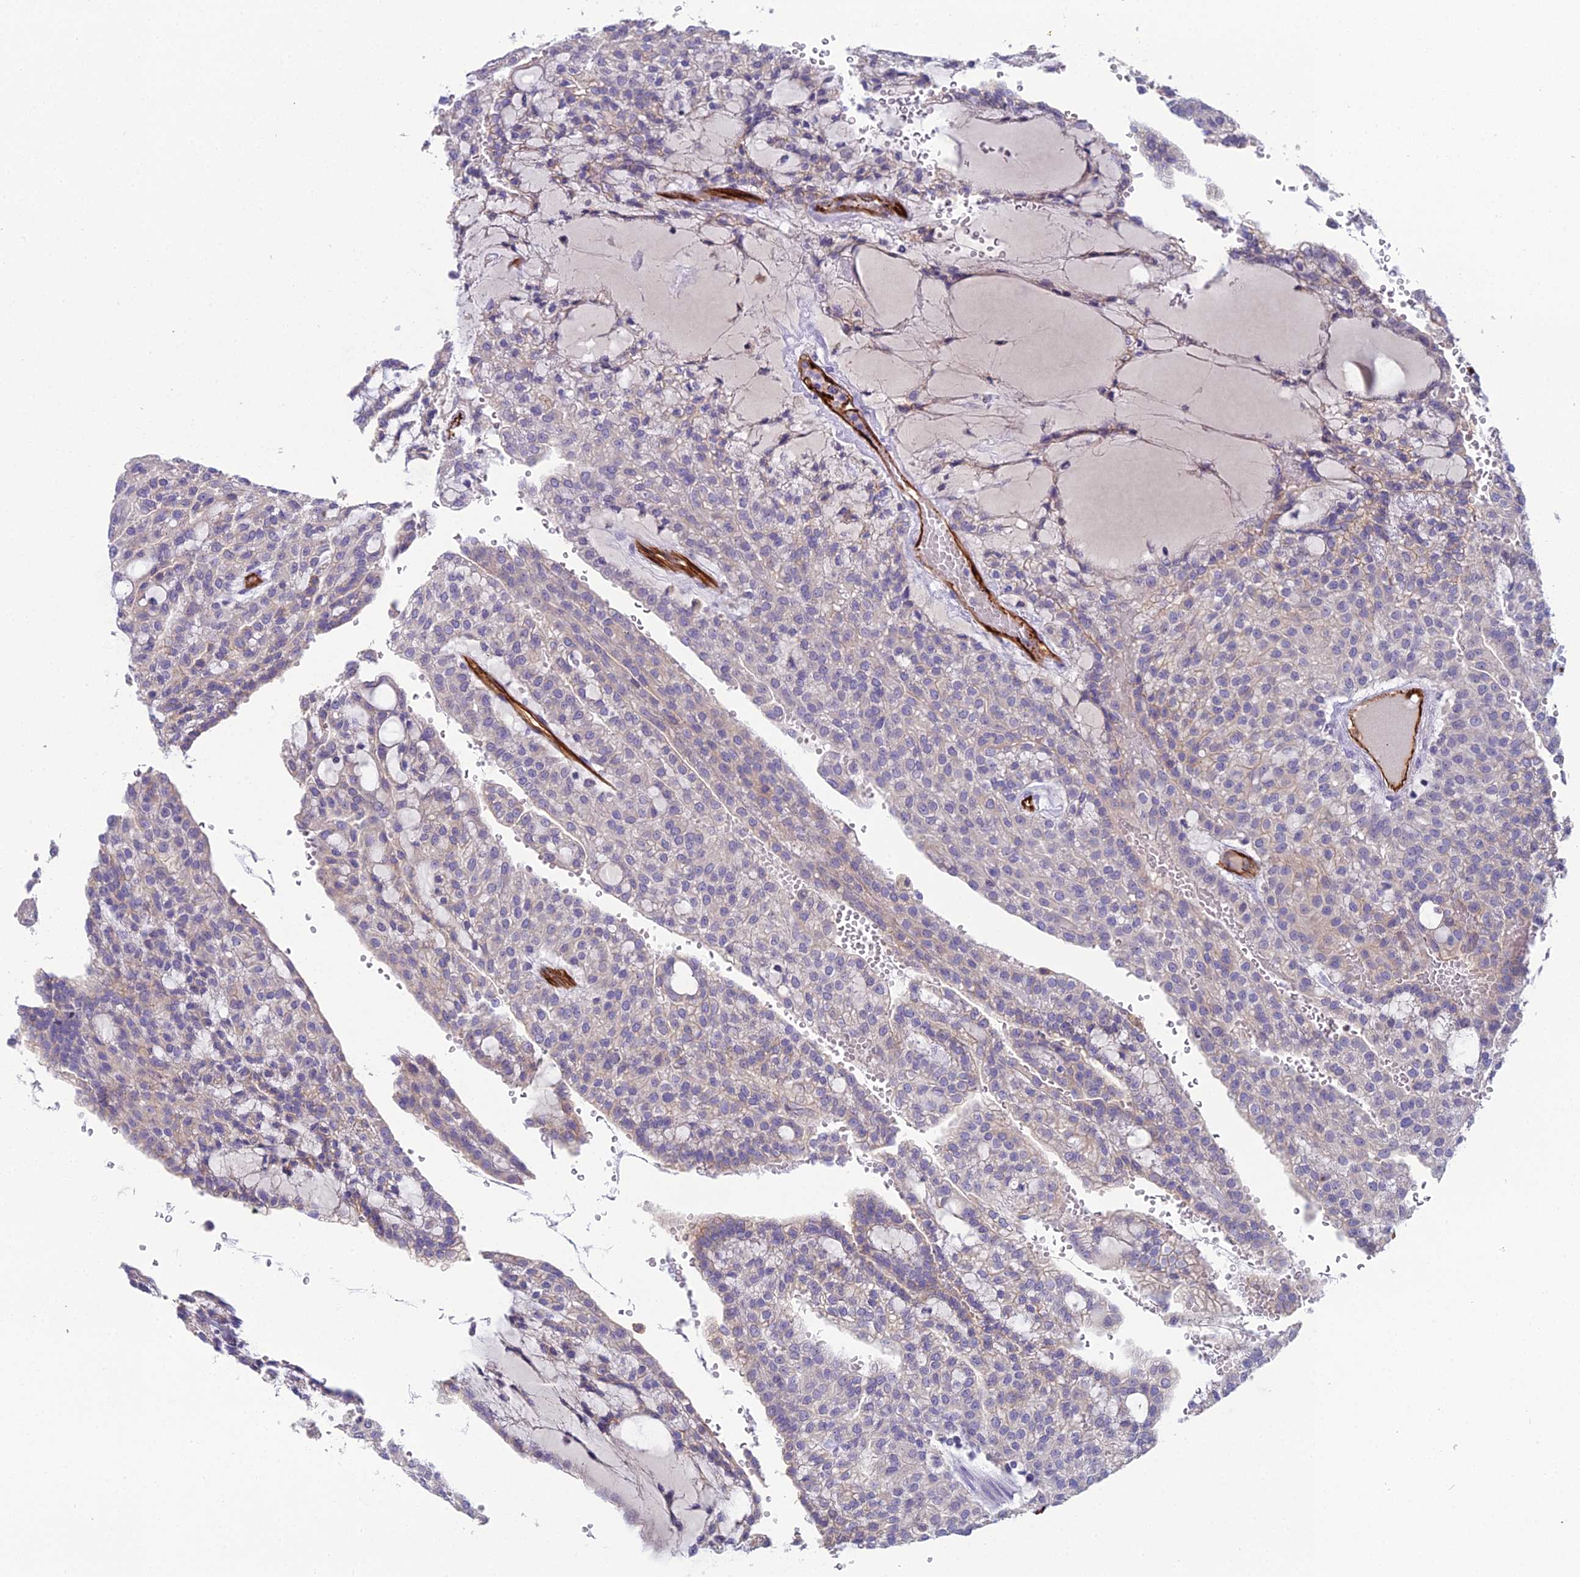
{"staining": {"intensity": "negative", "quantity": "none", "location": "none"}, "tissue": "renal cancer", "cell_type": "Tumor cells", "image_type": "cancer", "snomed": [{"axis": "morphology", "description": "Adenocarcinoma, NOS"}, {"axis": "topography", "description": "Kidney"}], "caption": "The immunohistochemistry image has no significant expression in tumor cells of renal cancer tissue. (Brightfield microscopy of DAB (3,3'-diaminobenzidine) IHC at high magnification).", "gene": "CFAP47", "patient": {"sex": "male", "age": 63}}